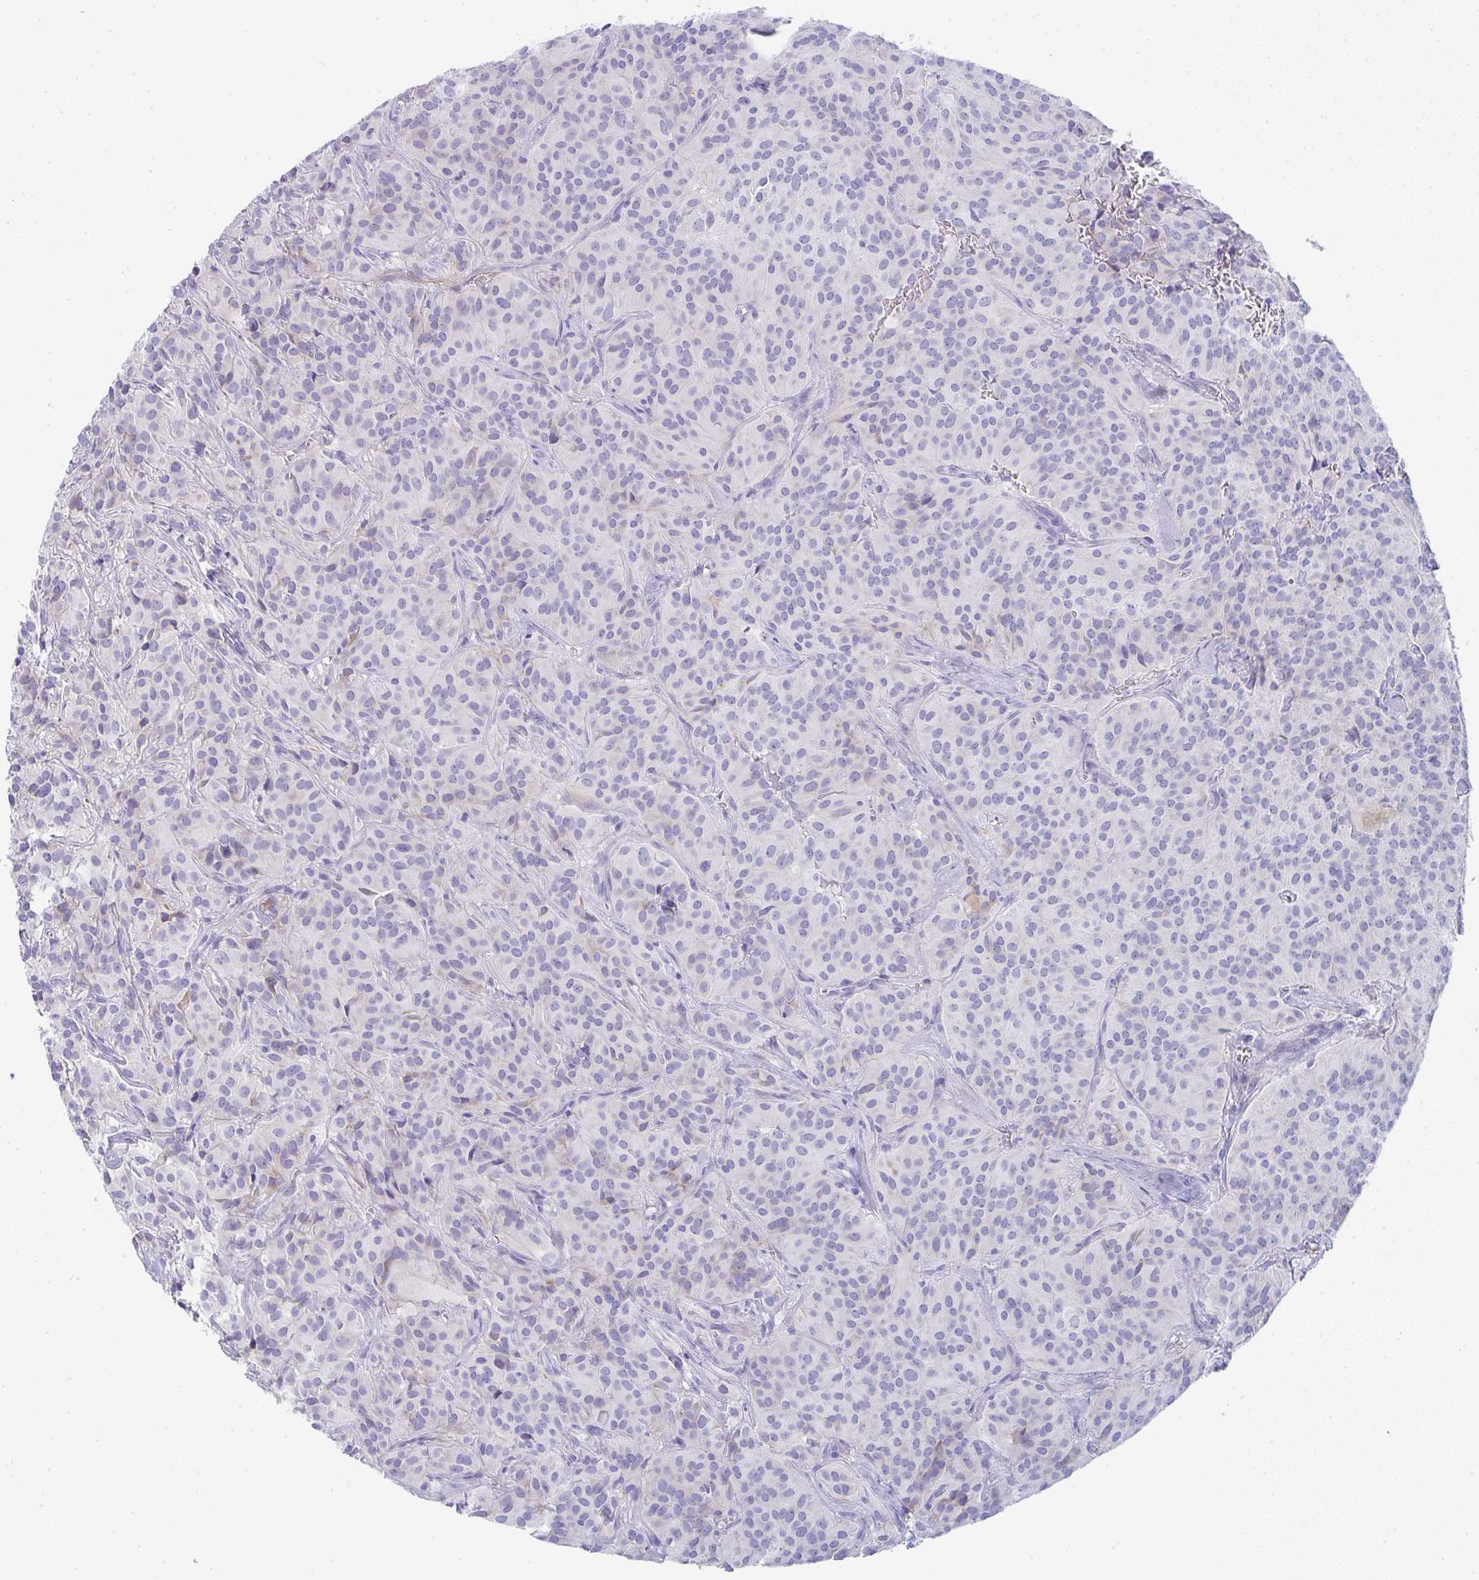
{"staining": {"intensity": "negative", "quantity": "none", "location": "none"}, "tissue": "glioma", "cell_type": "Tumor cells", "image_type": "cancer", "snomed": [{"axis": "morphology", "description": "Glioma, malignant, Low grade"}, {"axis": "topography", "description": "Brain"}], "caption": "DAB (3,3'-diaminobenzidine) immunohistochemical staining of human malignant glioma (low-grade) exhibits no significant staining in tumor cells.", "gene": "PRND", "patient": {"sex": "male", "age": 42}}